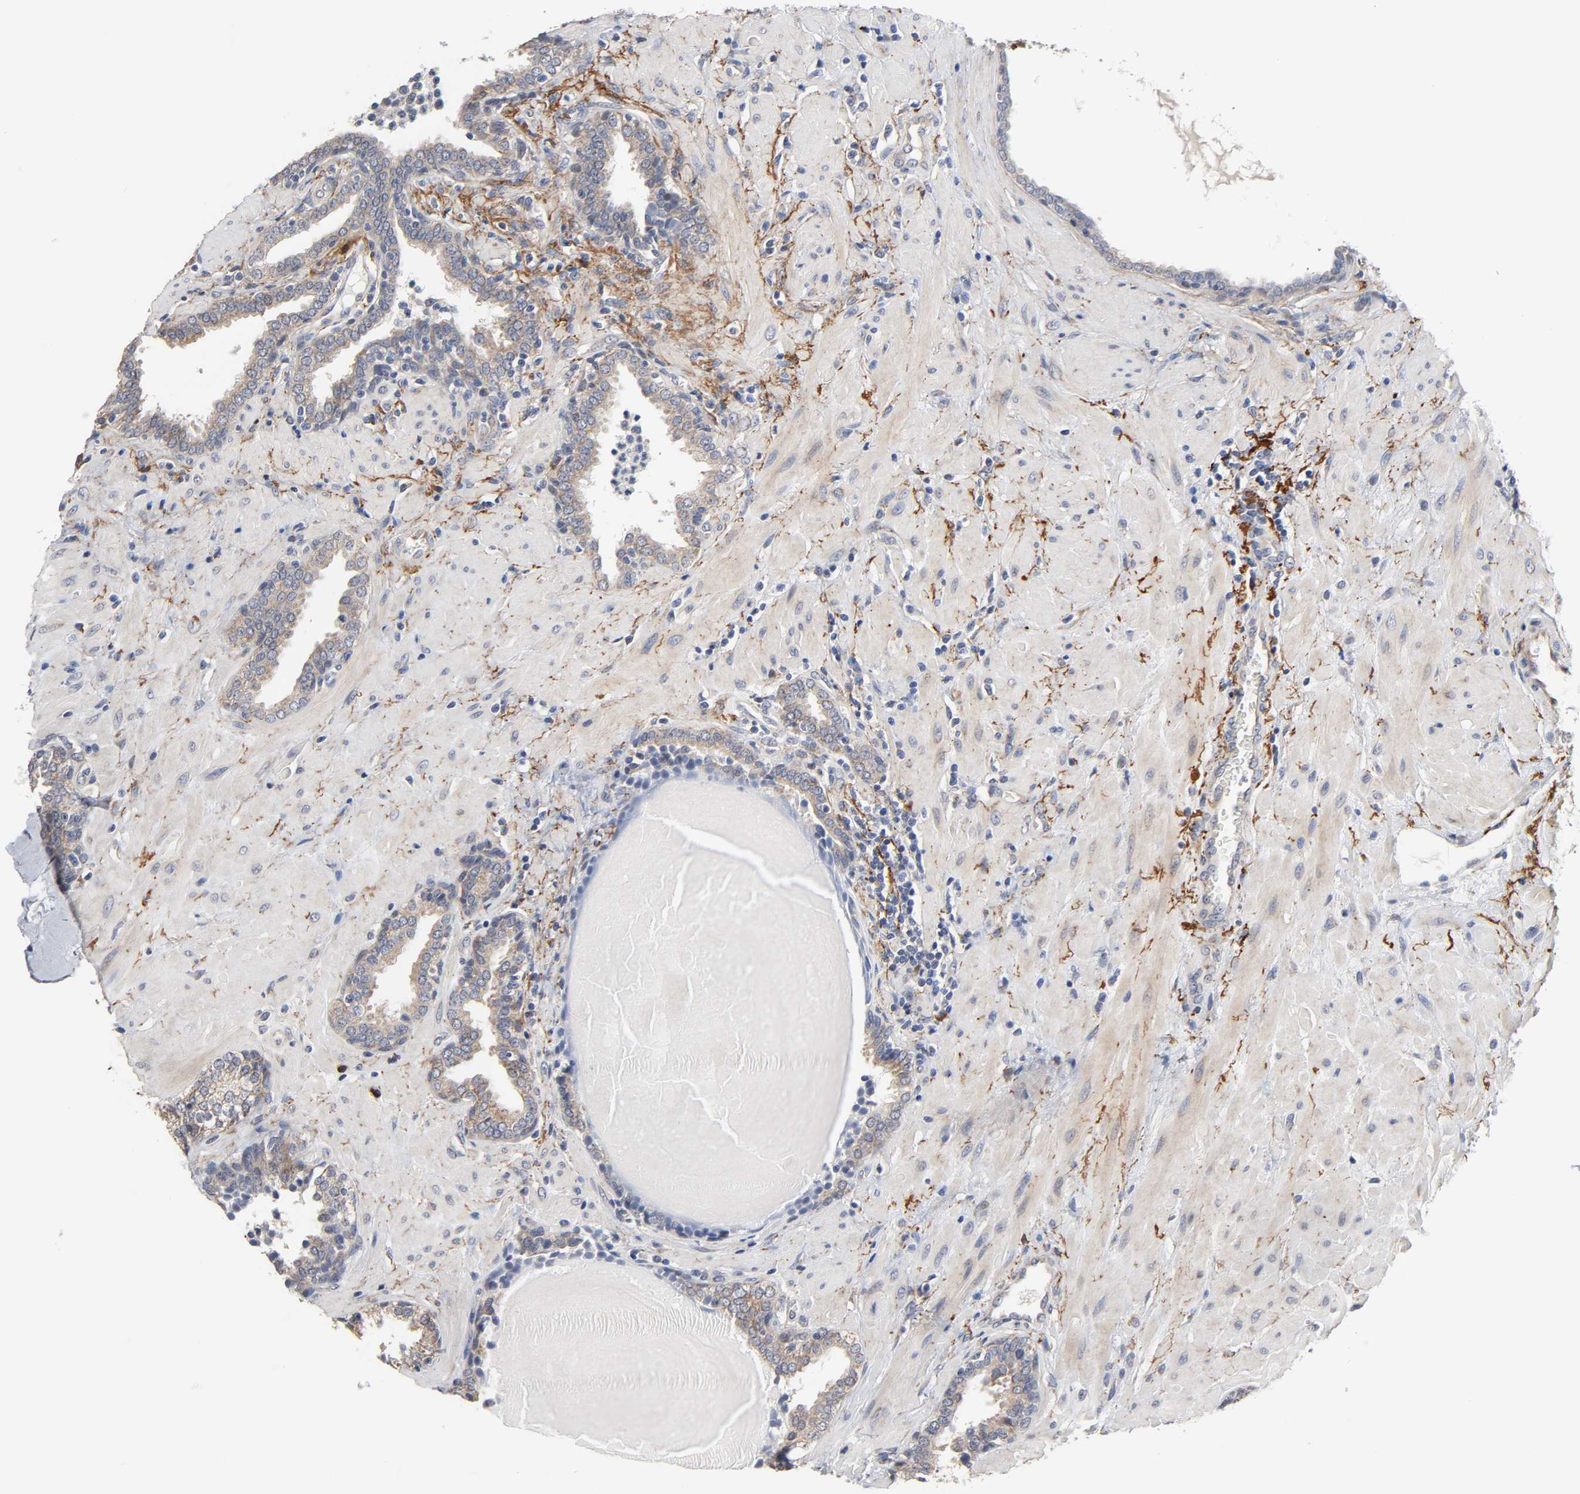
{"staining": {"intensity": "negative", "quantity": "none", "location": "none"}, "tissue": "prostate", "cell_type": "Glandular cells", "image_type": "normal", "snomed": [{"axis": "morphology", "description": "Normal tissue, NOS"}, {"axis": "topography", "description": "Prostate"}], "caption": "Human prostate stained for a protein using immunohistochemistry (IHC) demonstrates no expression in glandular cells.", "gene": "HDLBP", "patient": {"sex": "male", "age": 51}}